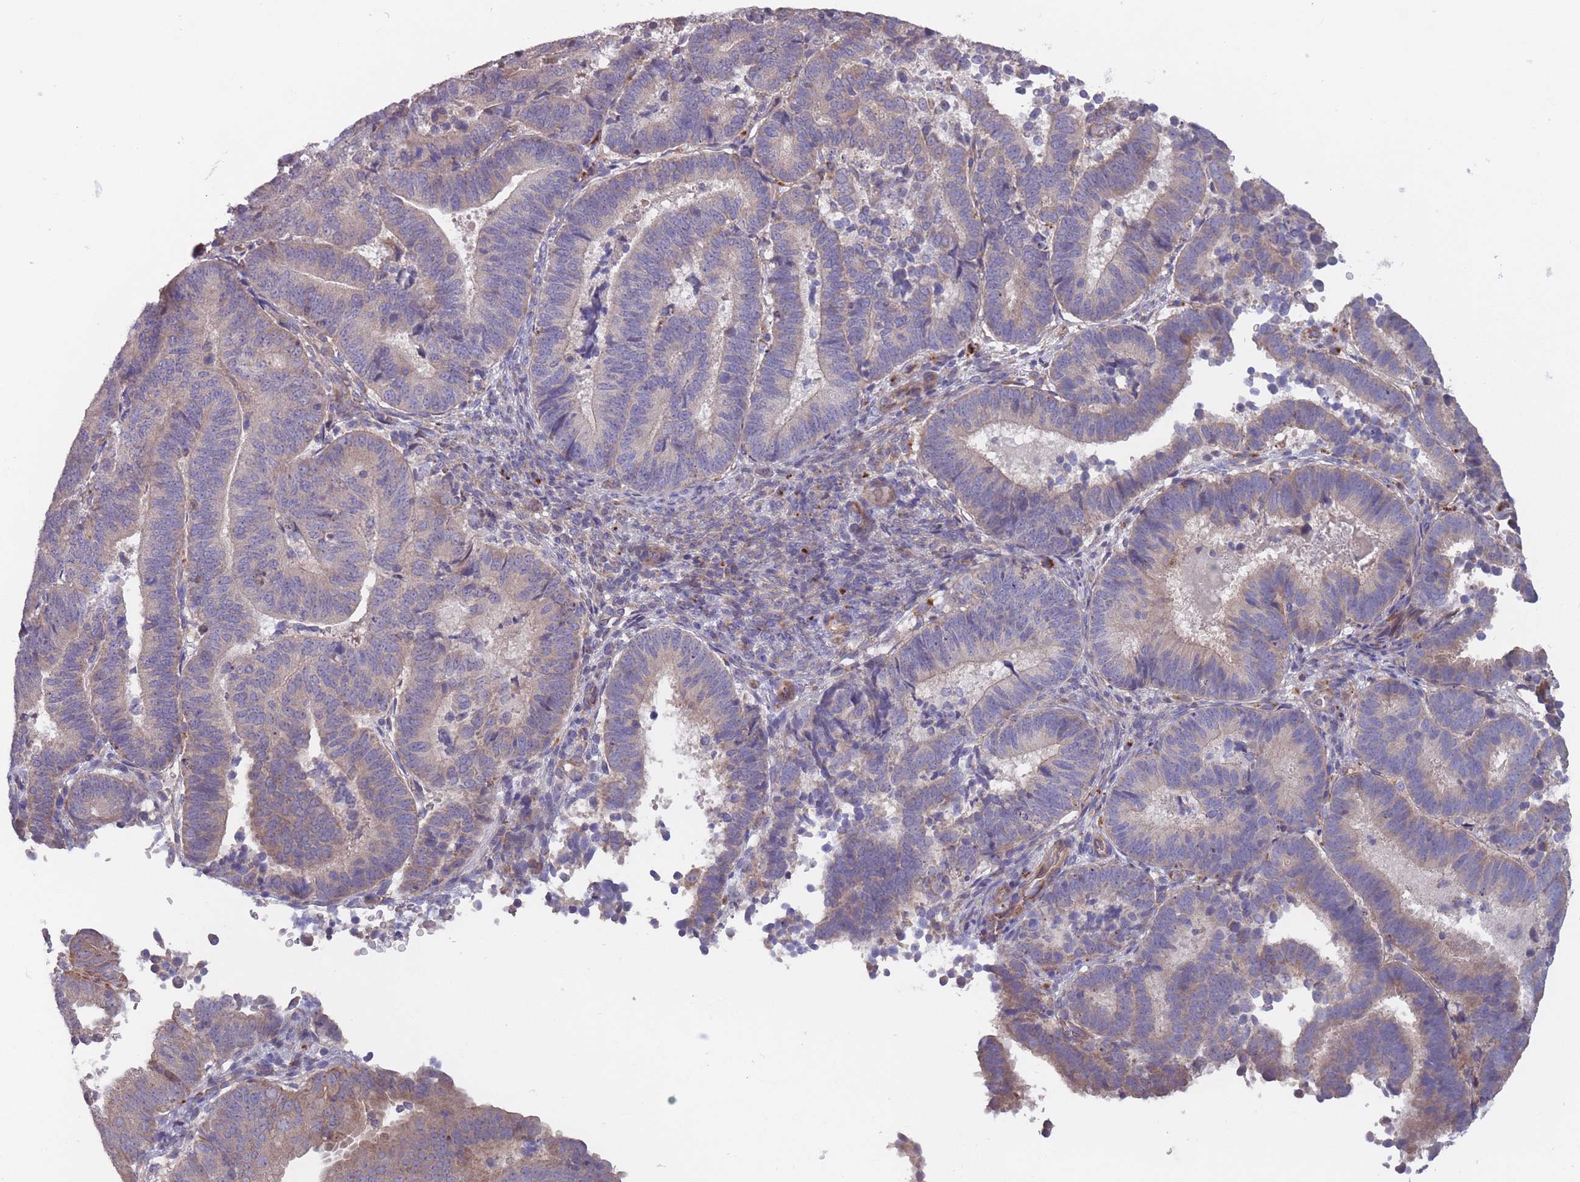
{"staining": {"intensity": "weak", "quantity": "<25%", "location": "cytoplasmic/membranous"}, "tissue": "endometrial cancer", "cell_type": "Tumor cells", "image_type": "cancer", "snomed": [{"axis": "morphology", "description": "Adenocarcinoma, NOS"}, {"axis": "topography", "description": "Endometrium"}], "caption": "Micrograph shows no protein expression in tumor cells of endometrial cancer tissue.", "gene": "ITPKC", "patient": {"sex": "female", "age": 70}}